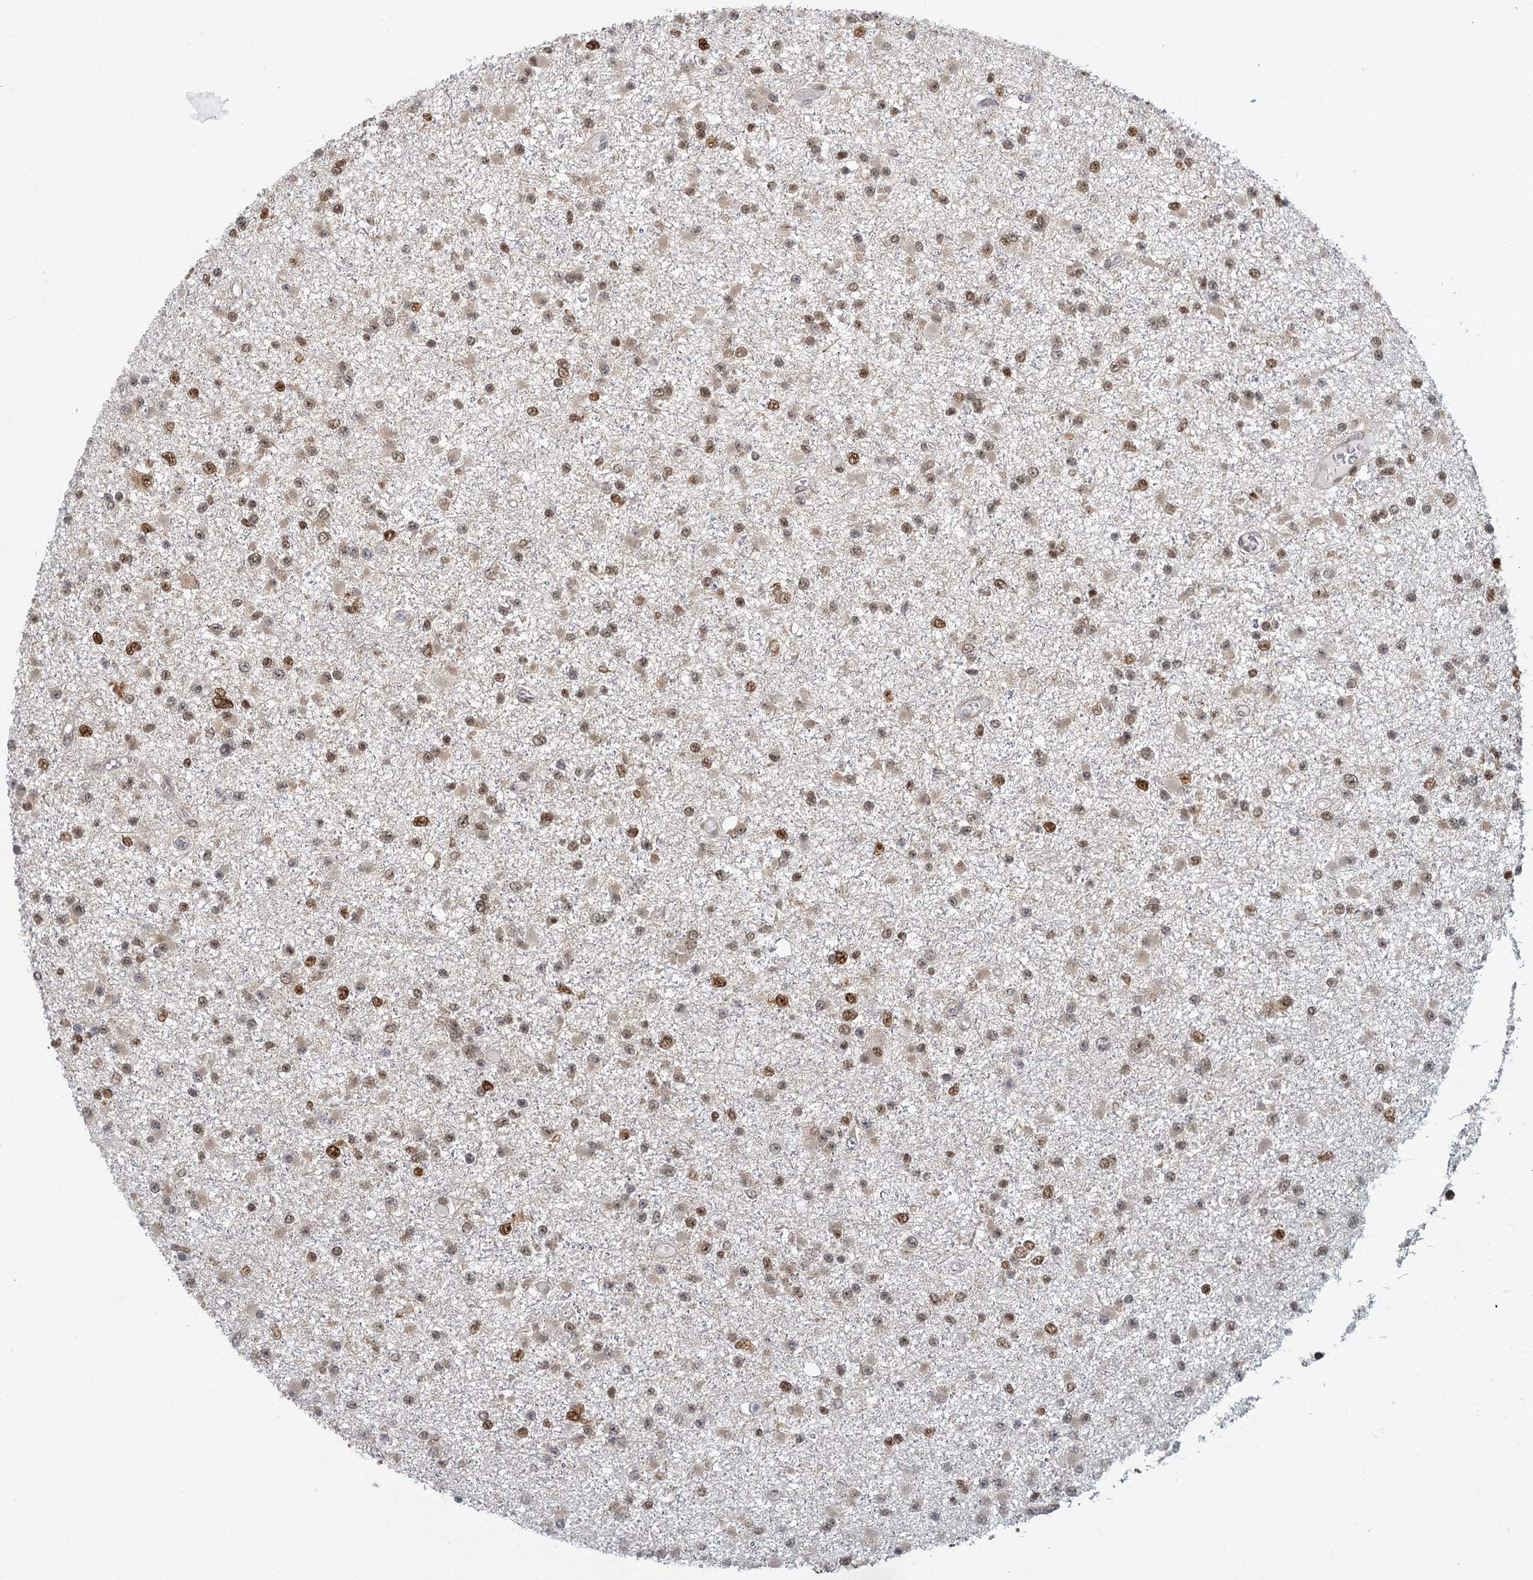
{"staining": {"intensity": "moderate", "quantity": ">75%", "location": "nuclear"}, "tissue": "glioma", "cell_type": "Tumor cells", "image_type": "cancer", "snomed": [{"axis": "morphology", "description": "Glioma, malignant, Low grade"}, {"axis": "topography", "description": "Brain"}], "caption": "IHC staining of low-grade glioma (malignant), which demonstrates medium levels of moderate nuclear staining in approximately >75% of tumor cells indicating moderate nuclear protein positivity. The staining was performed using DAB (3,3'-diaminobenzidine) (brown) for protein detection and nuclei were counterstained in hematoxylin (blue).", "gene": "GPATCH11", "patient": {"sex": "female", "age": 22}}